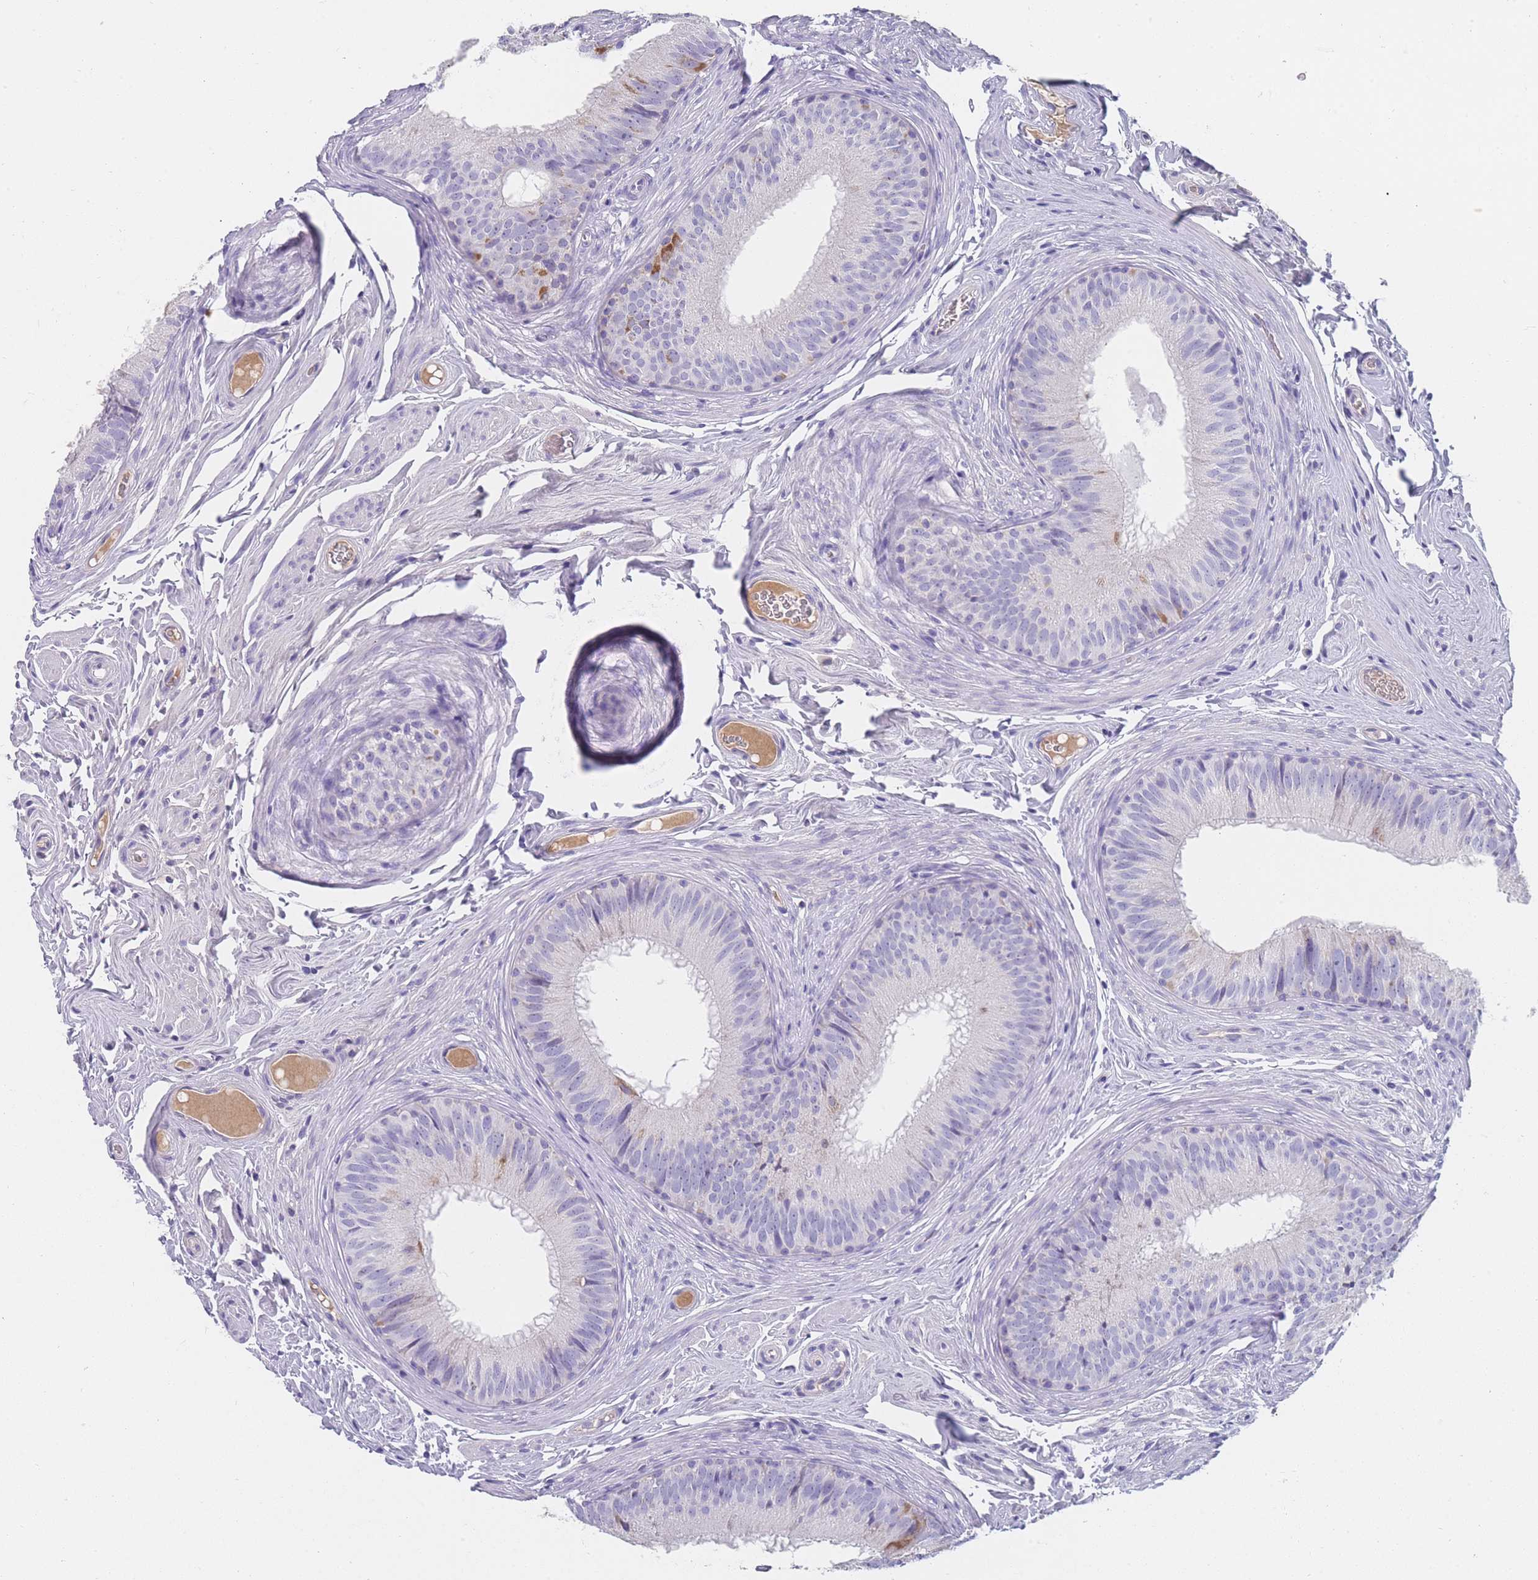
{"staining": {"intensity": "moderate", "quantity": "<25%", "location": "cytoplasmic/membranous"}, "tissue": "epididymis", "cell_type": "Glandular cells", "image_type": "normal", "snomed": [{"axis": "morphology", "description": "Normal tissue, NOS"}, {"axis": "topography", "description": "Epididymis, spermatic cord, NOS"}], "caption": "This micrograph demonstrates IHC staining of unremarkable epididymis, with low moderate cytoplasmic/membranous positivity in approximately <25% of glandular cells.", "gene": "MRPS14", "patient": {"sex": "male", "age": 25}}